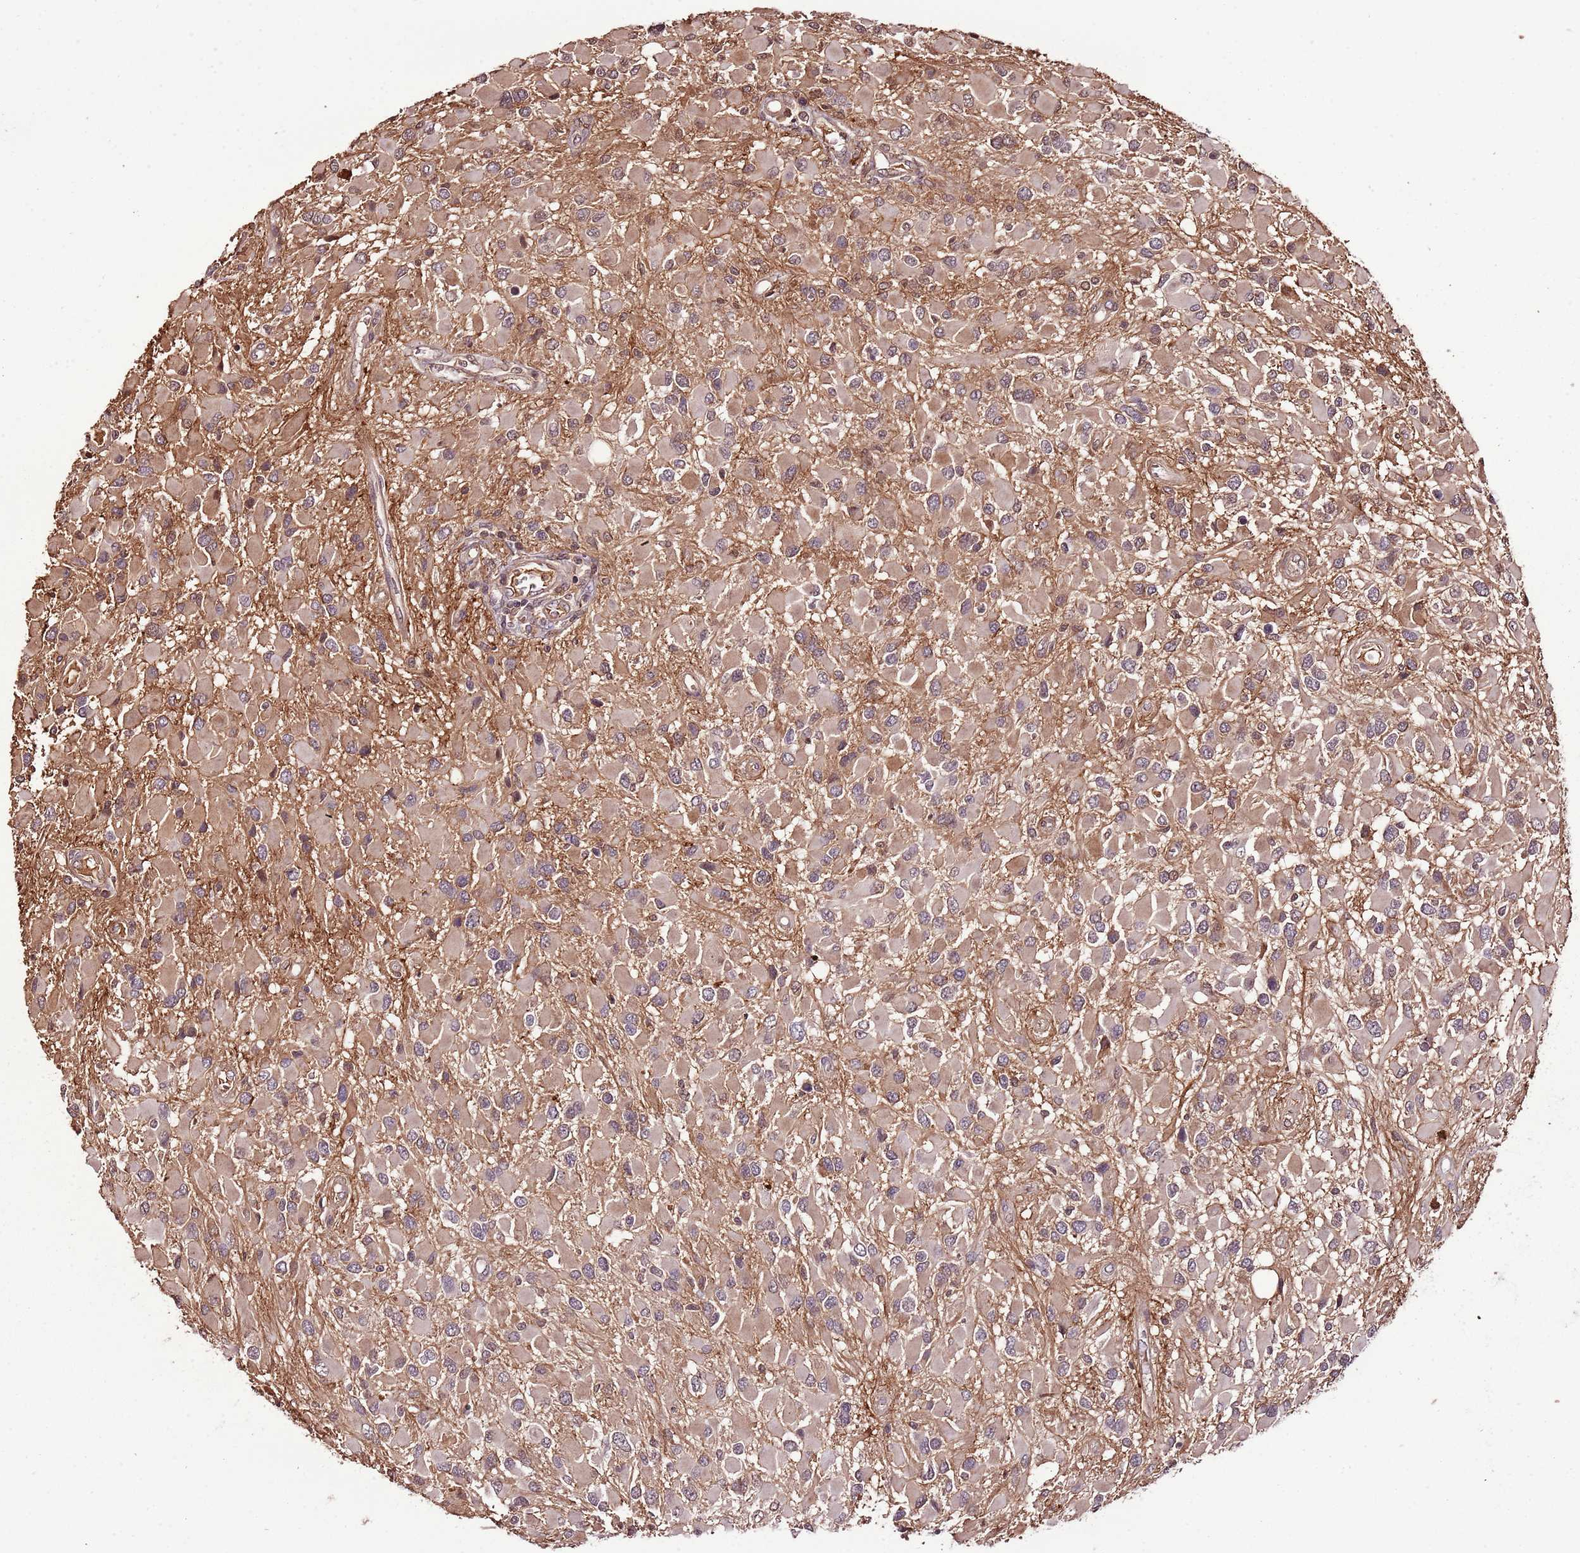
{"staining": {"intensity": "moderate", "quantity": "25%-75%", "location": "cytoplasmic/membranous"}, "tissue": "glioma", "cell_type": "Tumor cells", "image_type": "cancer", "snomed": [{"axis": "morphology", "description": "Glioma, malignant, High grade"}, {"axis": "topography", "description": "Brain"}], "caption": "An image showing moderate cytoplasmic/membranous expression in approximately 25%-75% of tumor cells in glioma, as visualized by brown immunohistochemical staining.", "gene": "DENR", "patient": {"sex": "male", "age": 53}}